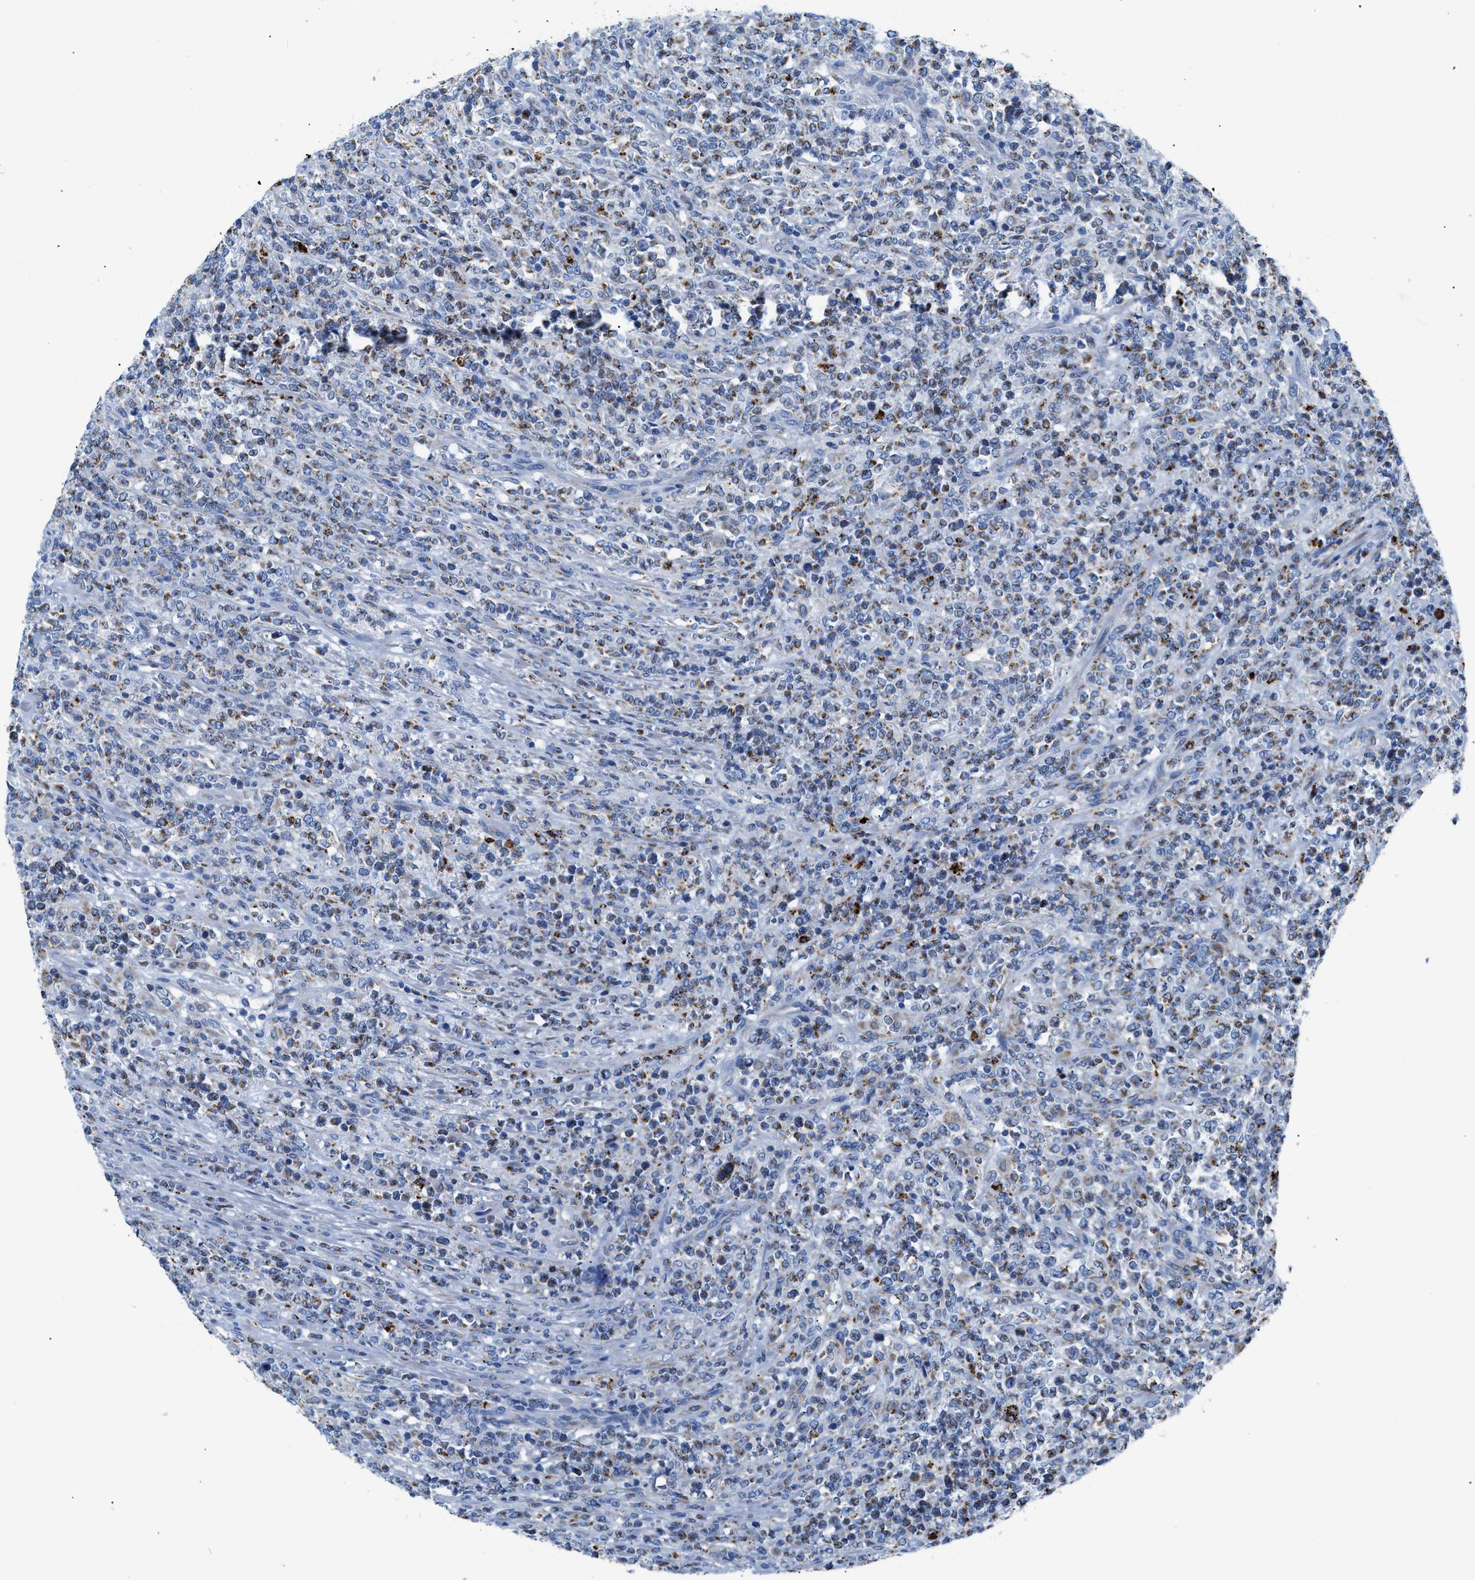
{"staining": {"intensity": "weak", "quantity": "<25%", "location": "cytoplasmic/membranous"}, "tissue": "lymphoma", "cell_type": "Tumor cells", "image_type": "cancer", "snomed": [{"axis": "morphology", "description": "Malignant lymphoma, non-Hodgkin's type, High grade"}, {"axis": "topography", "description": "Soft tissue"}], "caption": "Histopathology image shows no protein positivity in tumor cells of high-grade malignant lymphoma, non-Hodgkin's type tissue.", "gene": "ZDHHC3", "patient": {"sex": "male", "age": 18}}